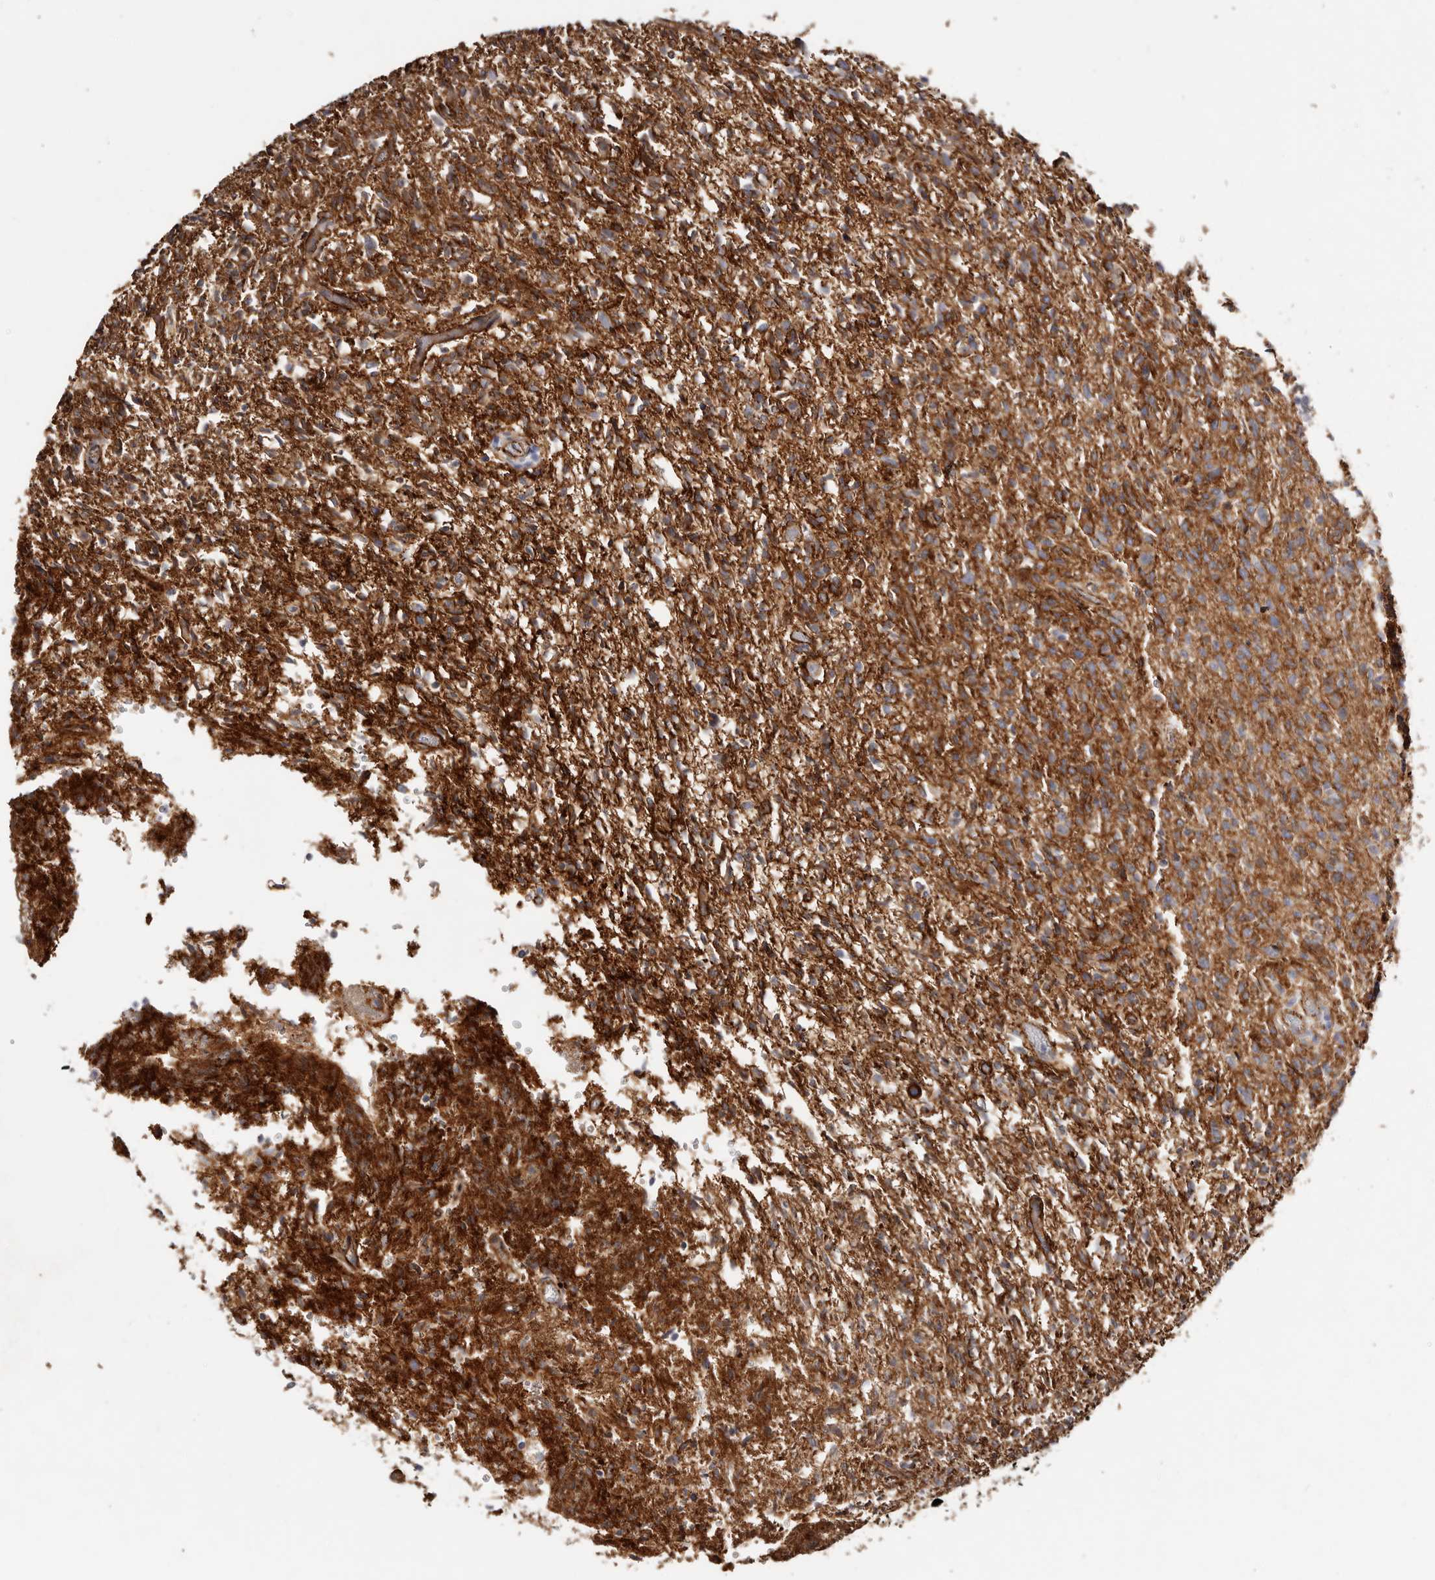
{"staining": {"intensity": "moderate", "quantity": "<25%", "location": "cytoplasmic/membranous"}, "tissue": "glioma", "cell_type": "Tumor cells", "image_type": "cancer", "snomed": [{"axis": "morphology", "description": "Glioma, malignant, High grade"}, {"axis": "topography", "description": "Brain"}], "caption": "An image of high-grade glioma (malignant) stained for a protein displays moderate cytoplasmic/membranous brown staining in tumor cells.", "gene": "CTNNB1", "patient": {"sex": "female", "age": 57}}